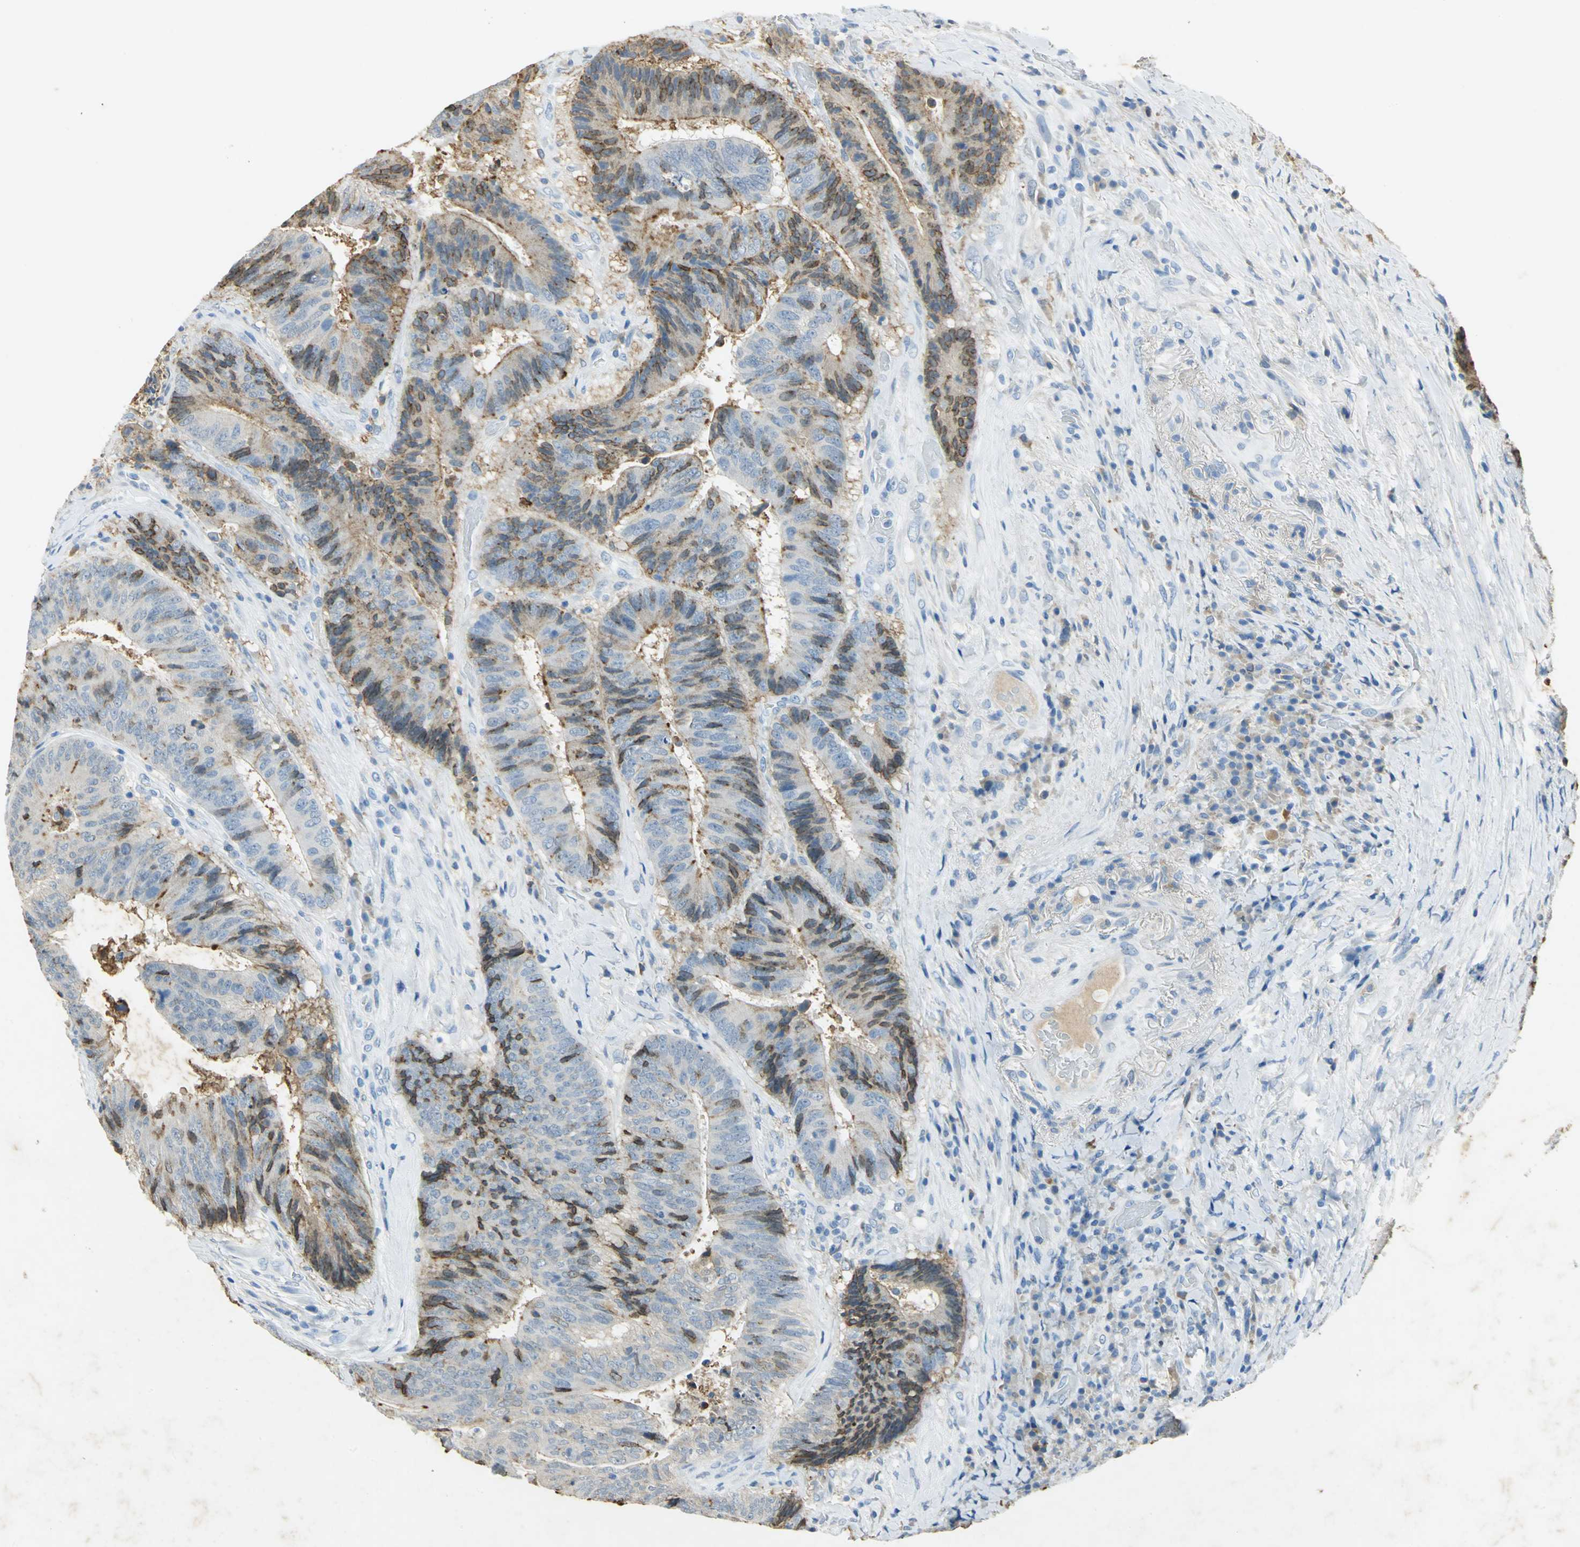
{"staining": {"intensity": "moderate", "quantity": "25%-75%", "location": "cytoplasmic/membranous"}, "tissue": "colorectal cancer", "cell_type": "Tumor cells", "image_type": "cancer", "snomed": [{"axis": "morphology", "description": "Adenocarcinoma, NOS"}, {"axis": "topography", "description": "Rectum"}], "caption": "The micrograph displays immunohistochemical staining of colorectal cancer. There is moderate cytoplasmic/membranous expression is seen in approximately 25%-75% of tumor cells.", "gene": "ANXA4", "patient": {"sex": "male", "age": 72}}